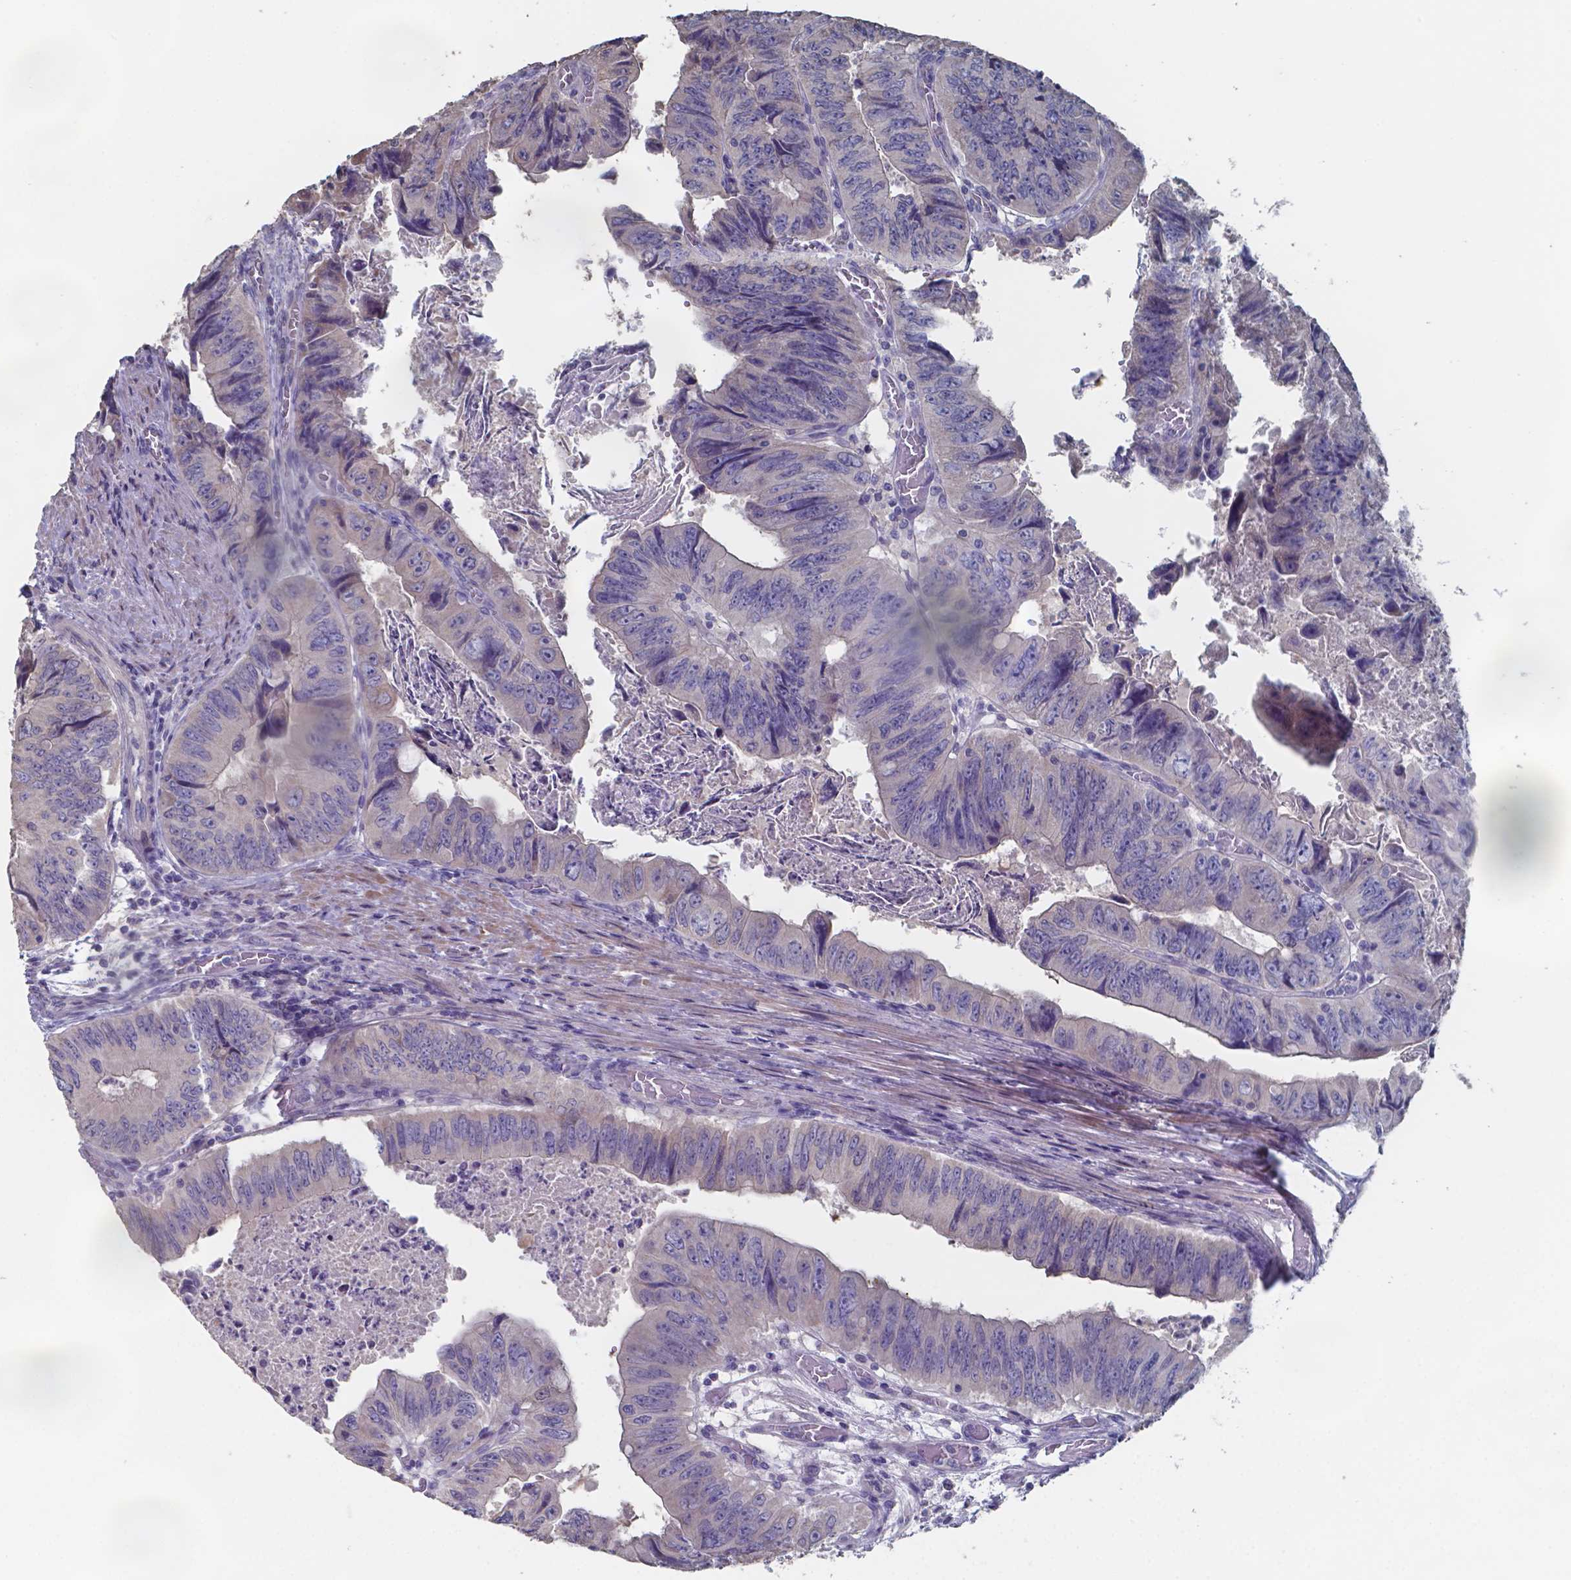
{"staining": {"intensity": "weak", "quantity": "<25%", "location": "cytoplasmic/membranous"}, "tissue": "colorectal cancer", "cell_type": "Tumor cells", "image_type": "cancer", "snomed": [{"axis": "morphology", "description": "Adenocarcinoma, NOS"}, {"axis": "topography", "description": "Colon"}], "caption": "IHC histopathology image of neoplastic tissue: human adenocarcinoma (colorectal) stained with DAB demonstrates no significant protein staining in tumor cells. Brightfield microscopy of immunohistochemistry (IHC) stained with DAB (brown) and hematoxylin (blue), captured at high magnification.", "gene": "FOXJ1", "patient": {"sex": "female", "age": 84}}